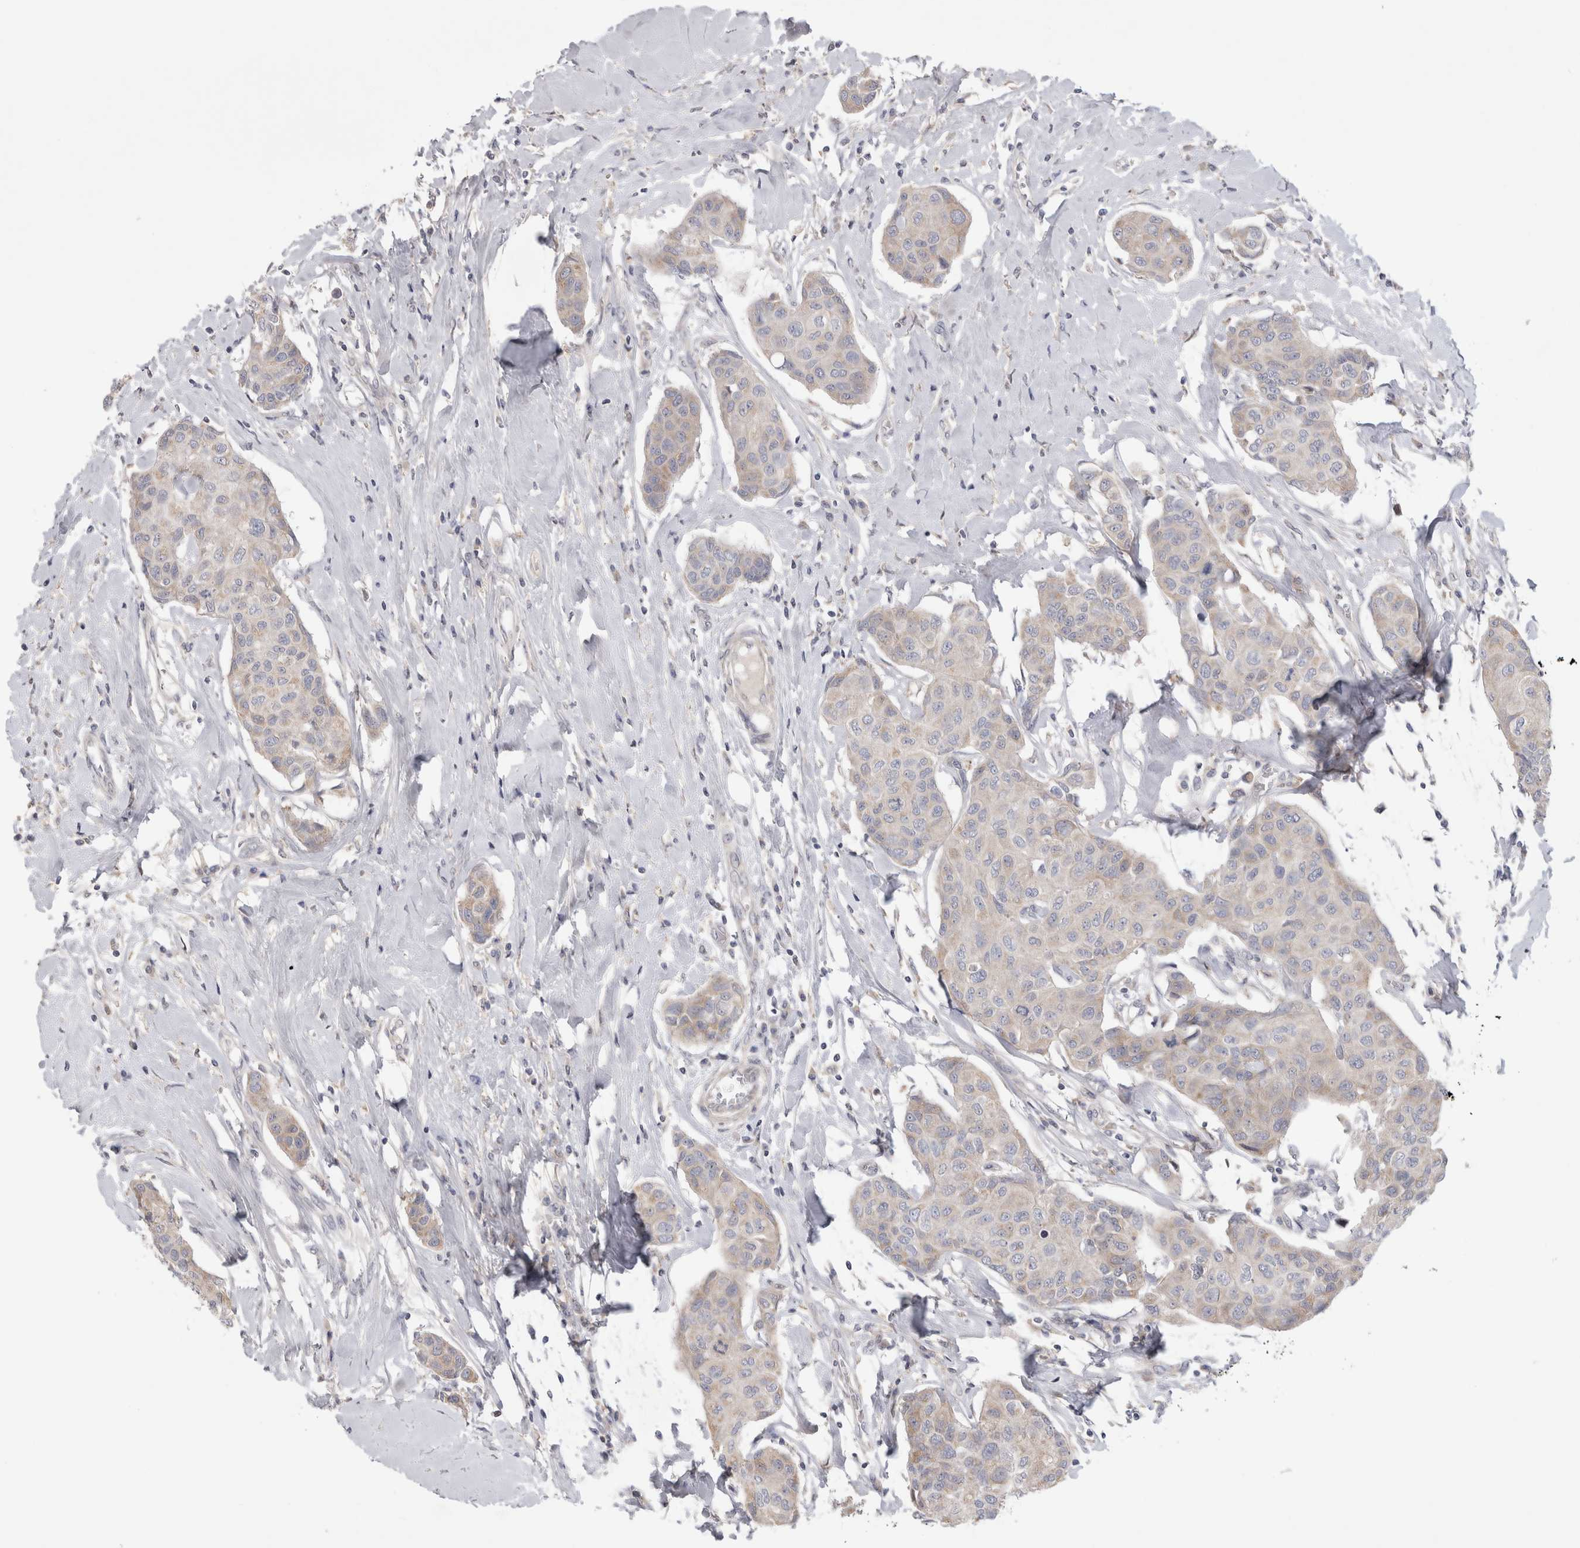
{"staining": {"intensity": "negative", "quantity": "none", "location": "none"}, "tissue": "breast cancer", "cell_type": "Tumor cells", "image_type": "cancer", "snomed": [{"axis": "morphology", "description": "Duct carcinoma"}, {"axis": "topography", "description": "Breast"}], "caption": "This is a image of immunohistochemistry staining of breast cancer, which shows no expression in tumor cells.", "gene": "SRD5A3", "patient": {"sex": "female", "age": 80}}